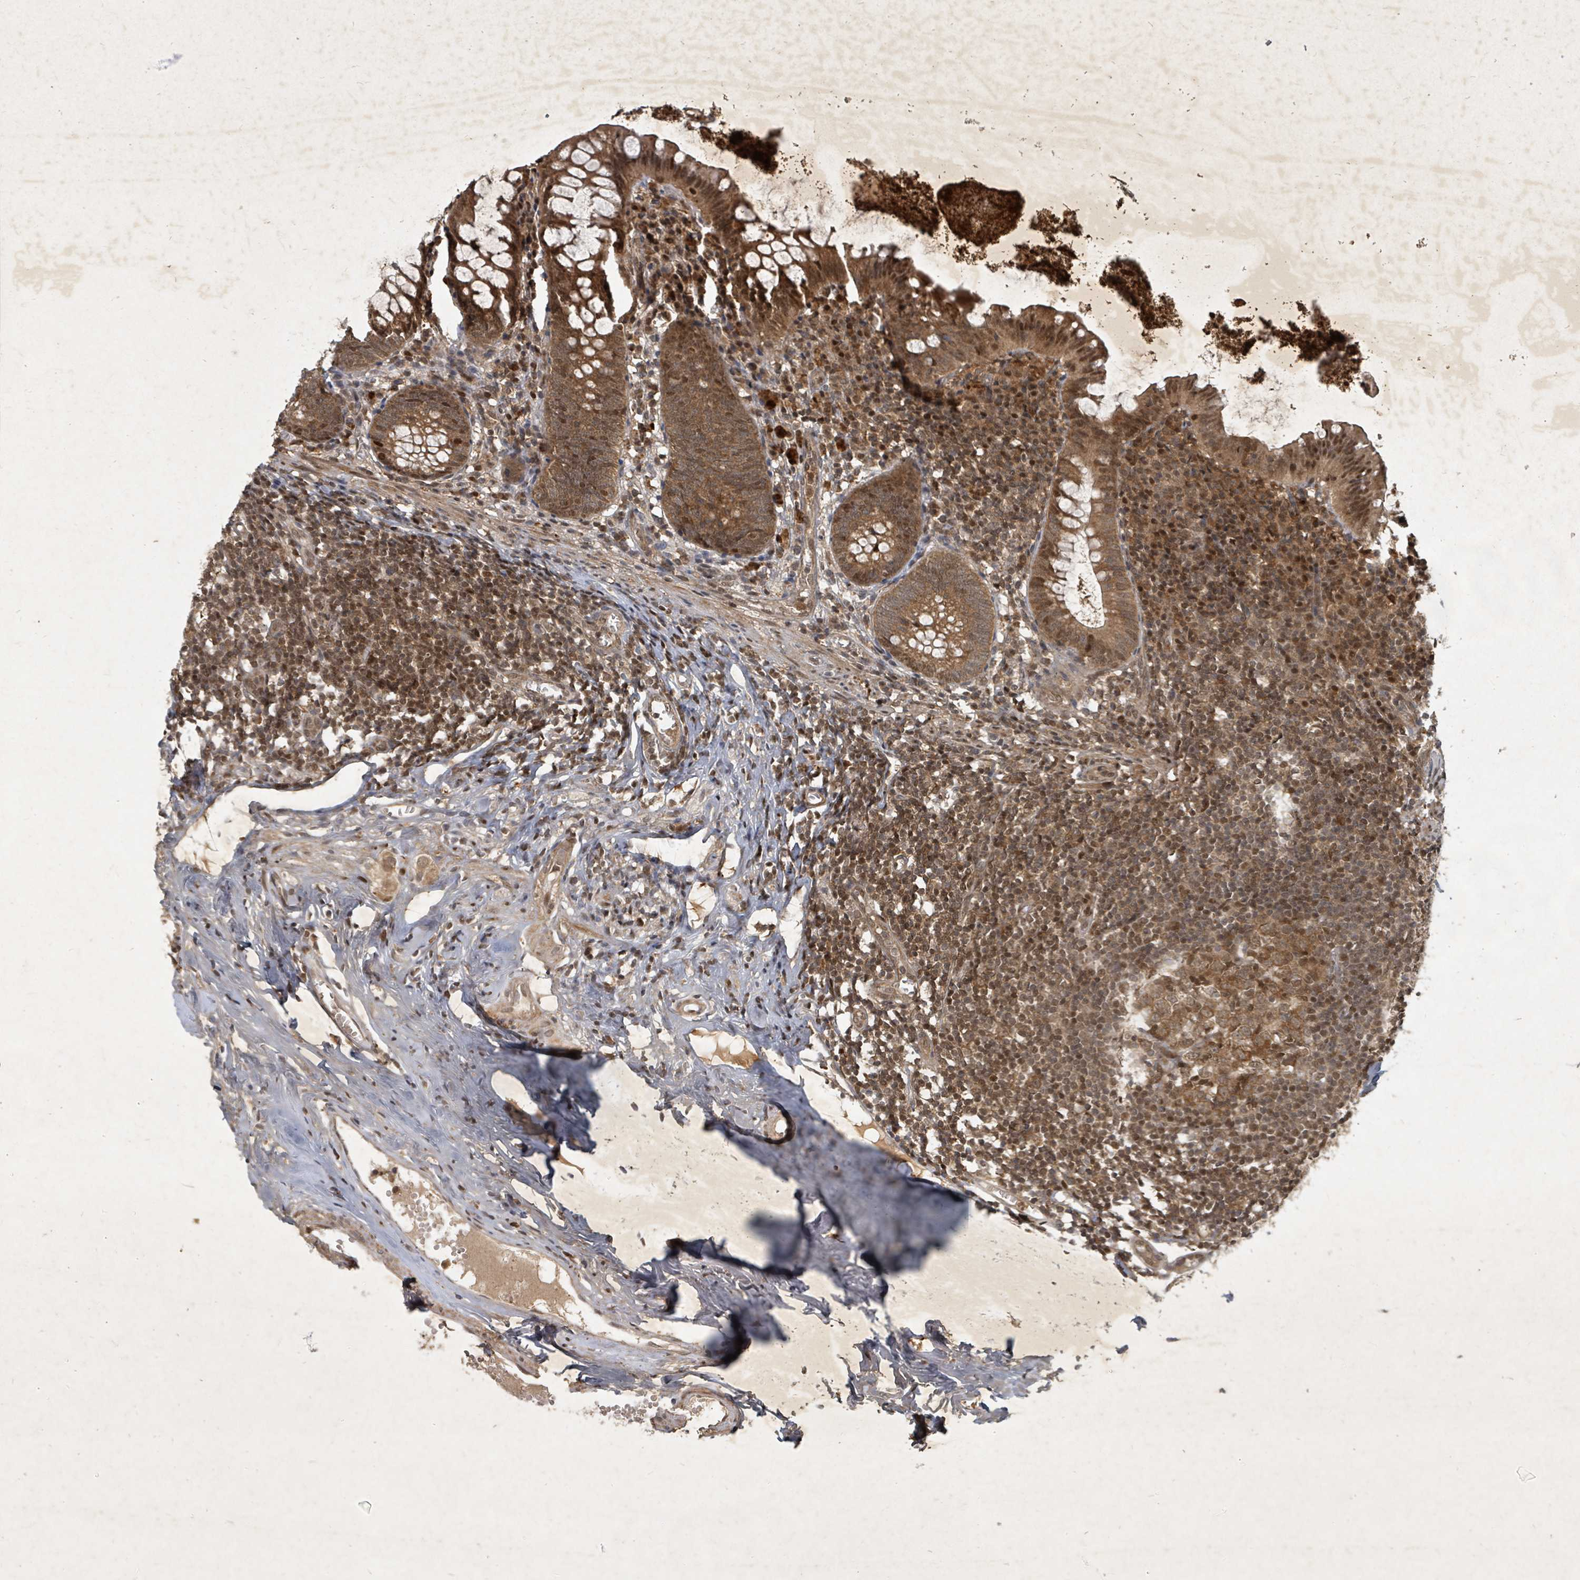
{"staining": {"intensity": "moderate", "quantity": ">75%", "location": "cytoplasmic/membranous,nuclear"}, "tissue": "appendix", "cell_type": "Glandular cells", "image_type": "normal", "snomed": [{"axis": "morphology", "description": "Normal tissue, NOS"}, {"axis": "topography", "description": "Appendix"}], "caption": "Appendix stained with a brown dye demonstrates moderate cytoplasmic/membranous,nuclear positive staining in about >75% of glandular cells.", "gene": "KDM4E", "patient": {"sex": "female", "age": 51}}